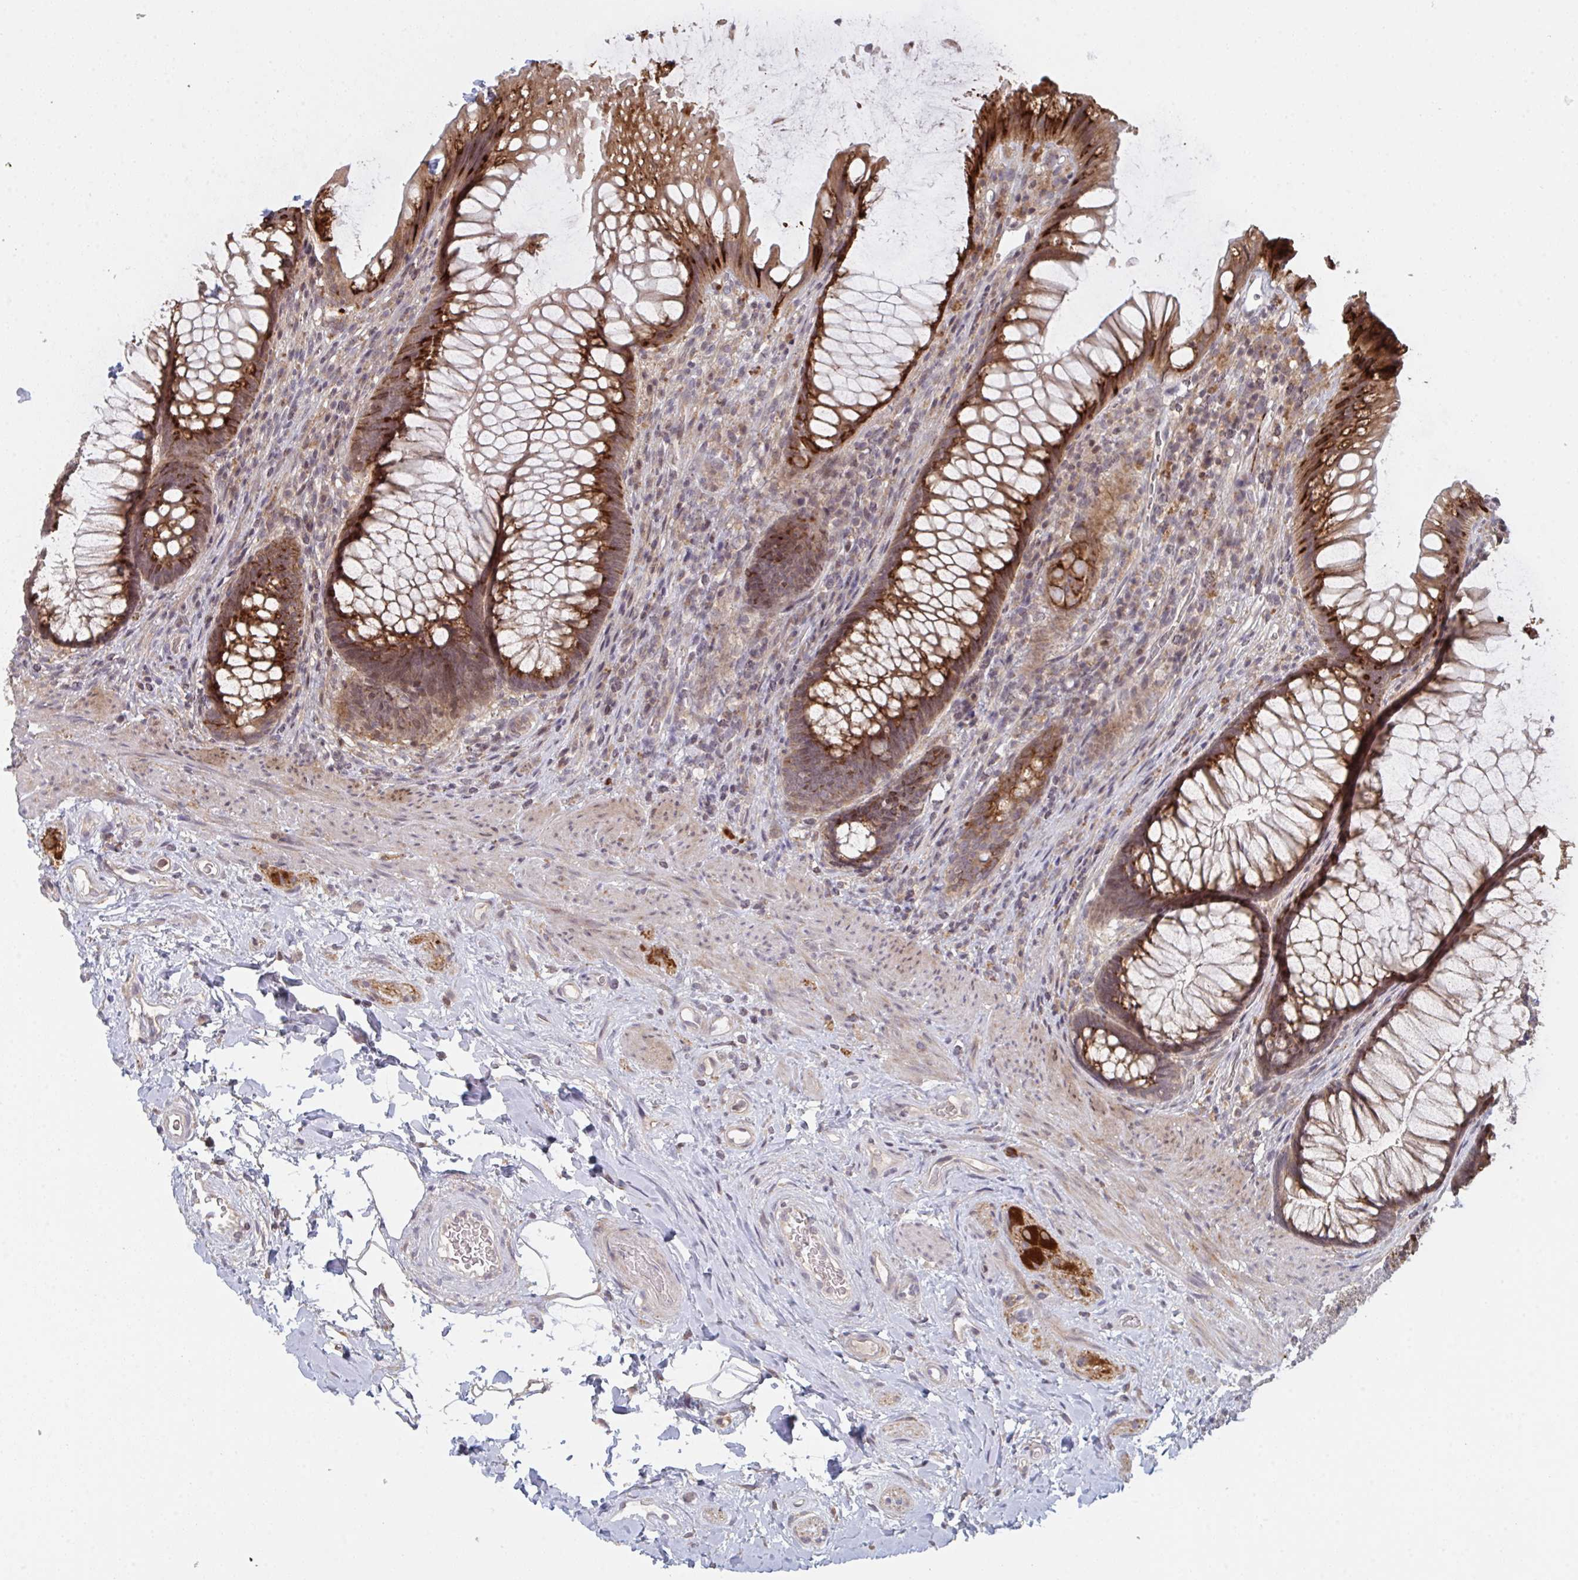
{"staining": {"intensity": "strong", "quantity": ">75%", "location": "cytoplasmic/membranous"}, "tissue": "rectum", "cell_type": "Glandular cells", "image_type": "normal", "snomed": [{"axis": "morphology", "description": "Normal tissue, NOS"}, {"axis": "topography", "description": "Rectum"}], "caption": "High-power microscopy captured an IHC micrograph of unremarkable rectum, revealing strong cytoplasmic/membranous staining in about >75% of glandular cells. The protein of interest is stained brown, and the nuclei are stained in blue (DAB IHC with brightfield microscopy, high magnification).", "gene": "DCST1", "patient": {"sex": "male", "age": 53}}